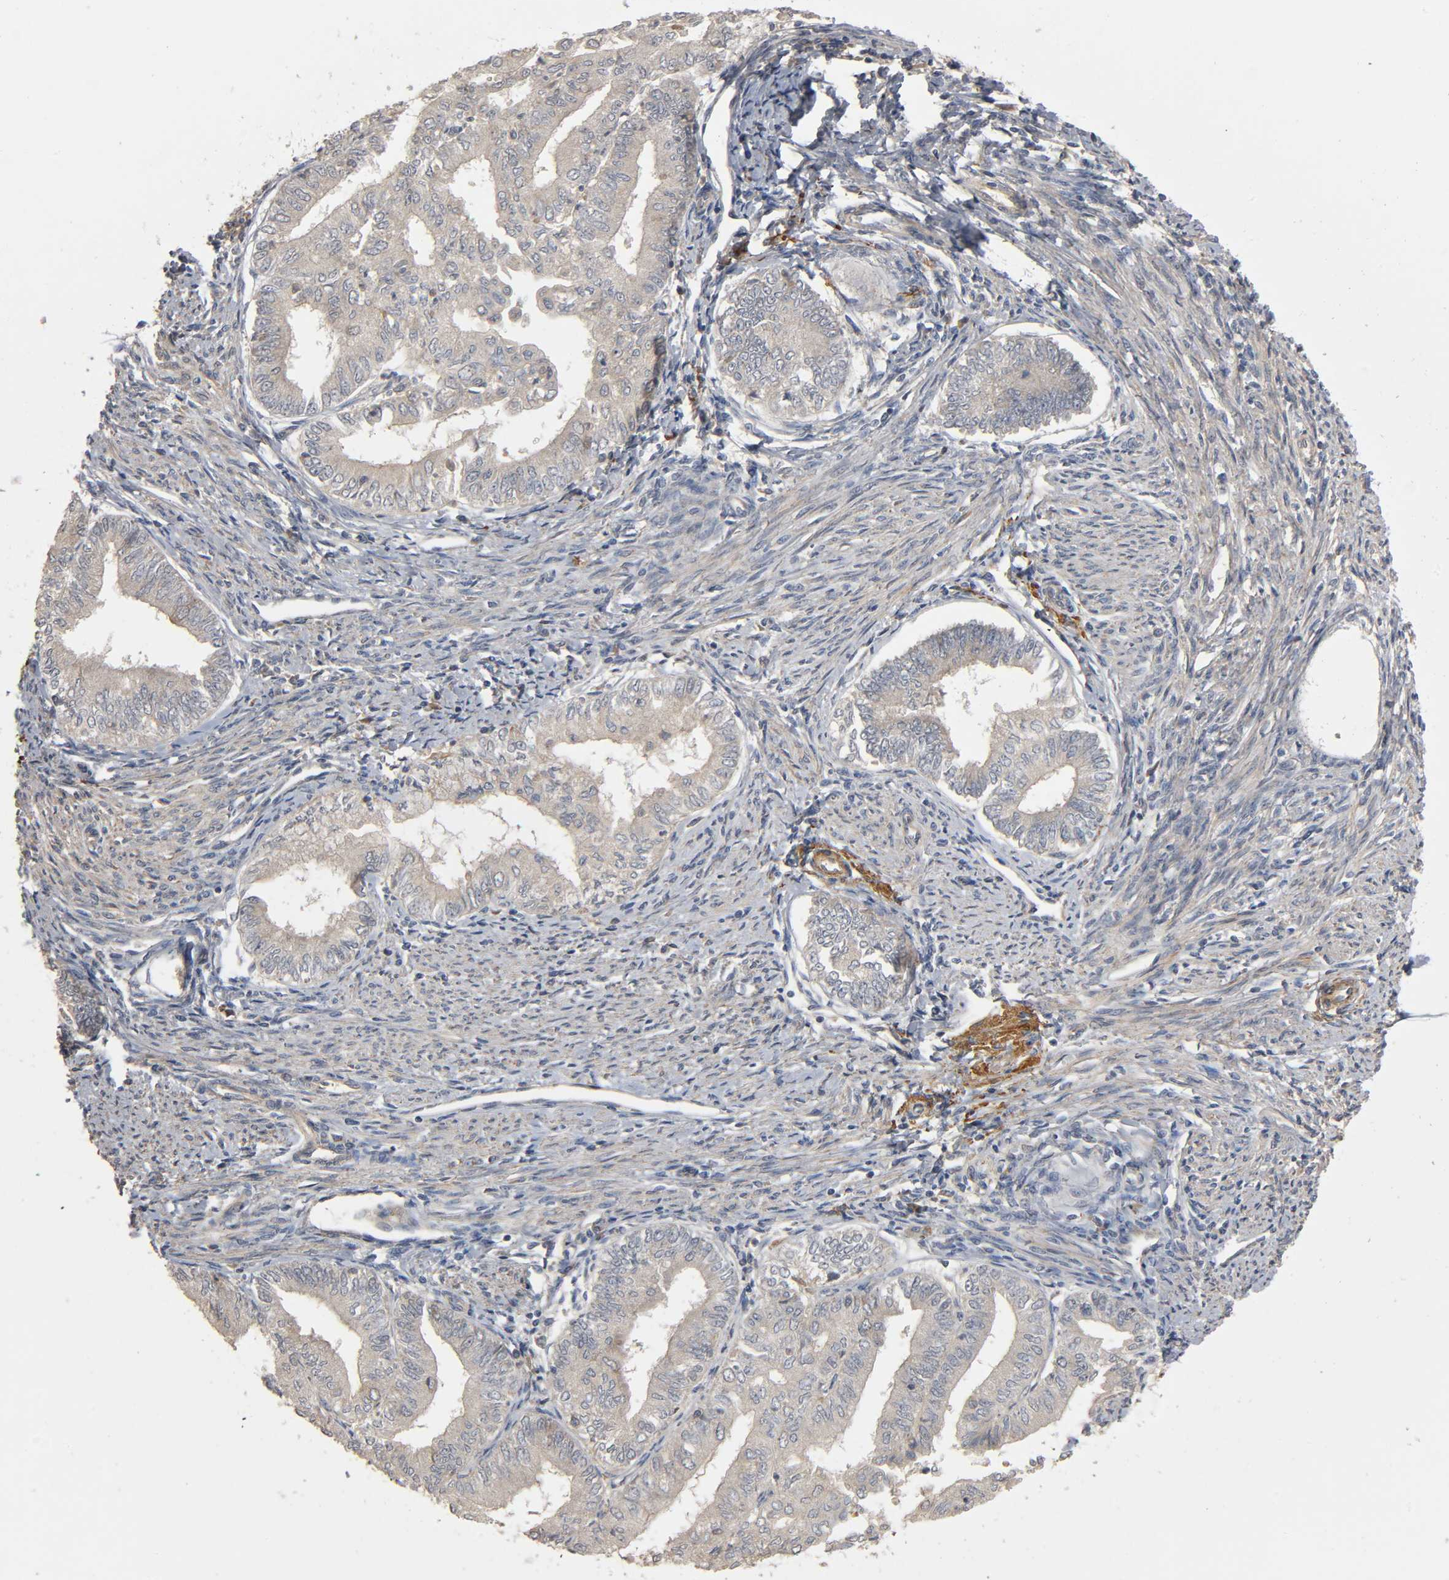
{"staining": {"intensity": "negative", "quantity": "none", "location": "none"}, "tissue": "endometrial cancer", "cell_type": "Tumor cells", "image_type": "cancer", "snomed": [{"axis": "morphology", "description": "Adenocarcinoma, NOS"}, {"axis": "topography", "description": "Endometrium"}], "caption": "A photomicrograph of human endometrial adenocarcinoma is negative for staining in tumor cells.", "gene": "SGSM1", "patient": {"sex": "female", "age": 66}}